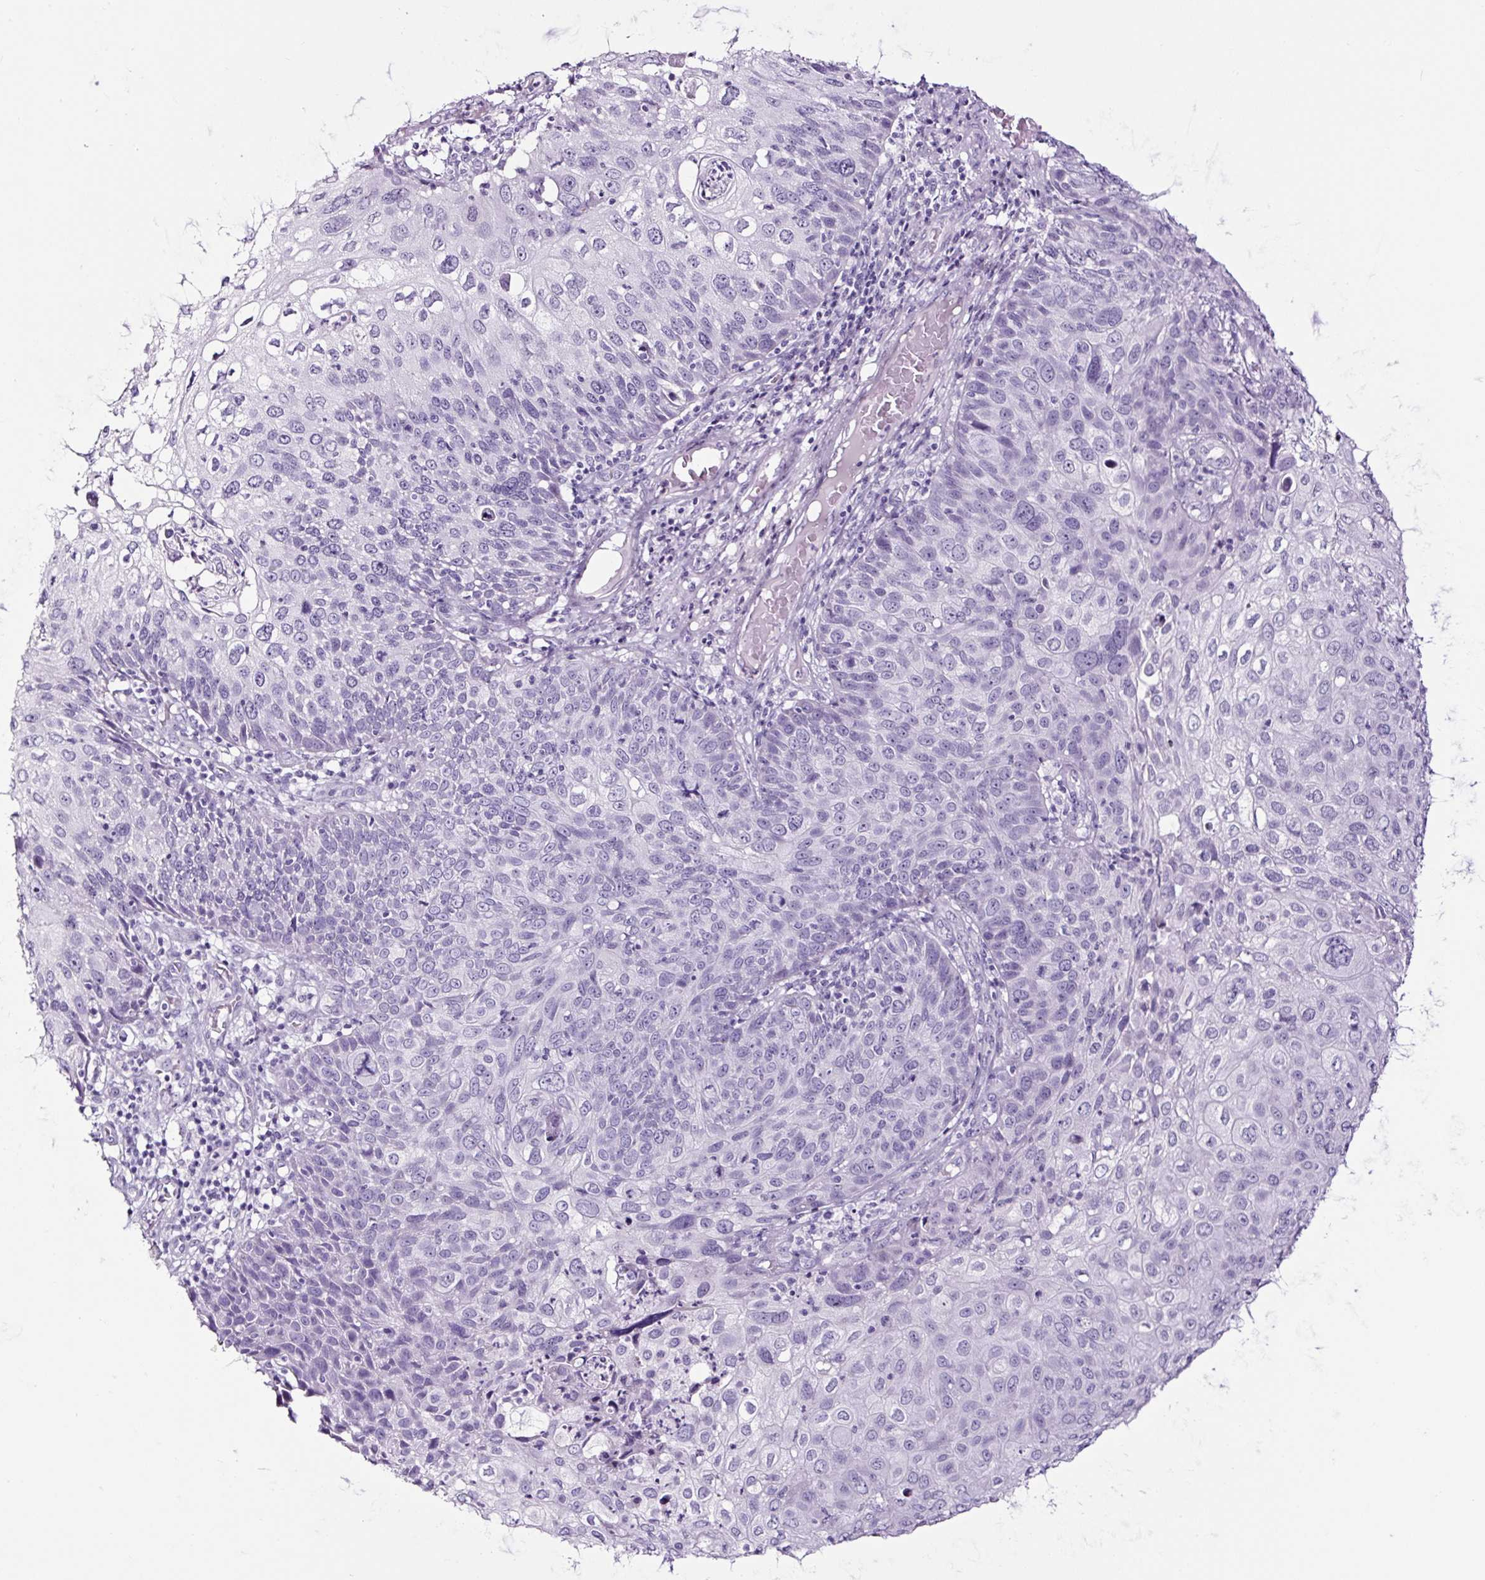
{"staining": {"intensity": "negative", "quantity": "none", "location": "none"}, "tissue": "skin cancer", "cell_type": "Tumor cells", "image_type": "cancer", "snomed": [{"axis": "morphology", "description": "Squamous cell carcinoma, NOS"}, {"axis": "topography", "description": "Skin"}], "caption": "Human skin cancer stained for a protein using IHC reveals no positivity in tumor cells.", "gene": "NPHS2", "patient": {"sex": "male", "age": 87}}